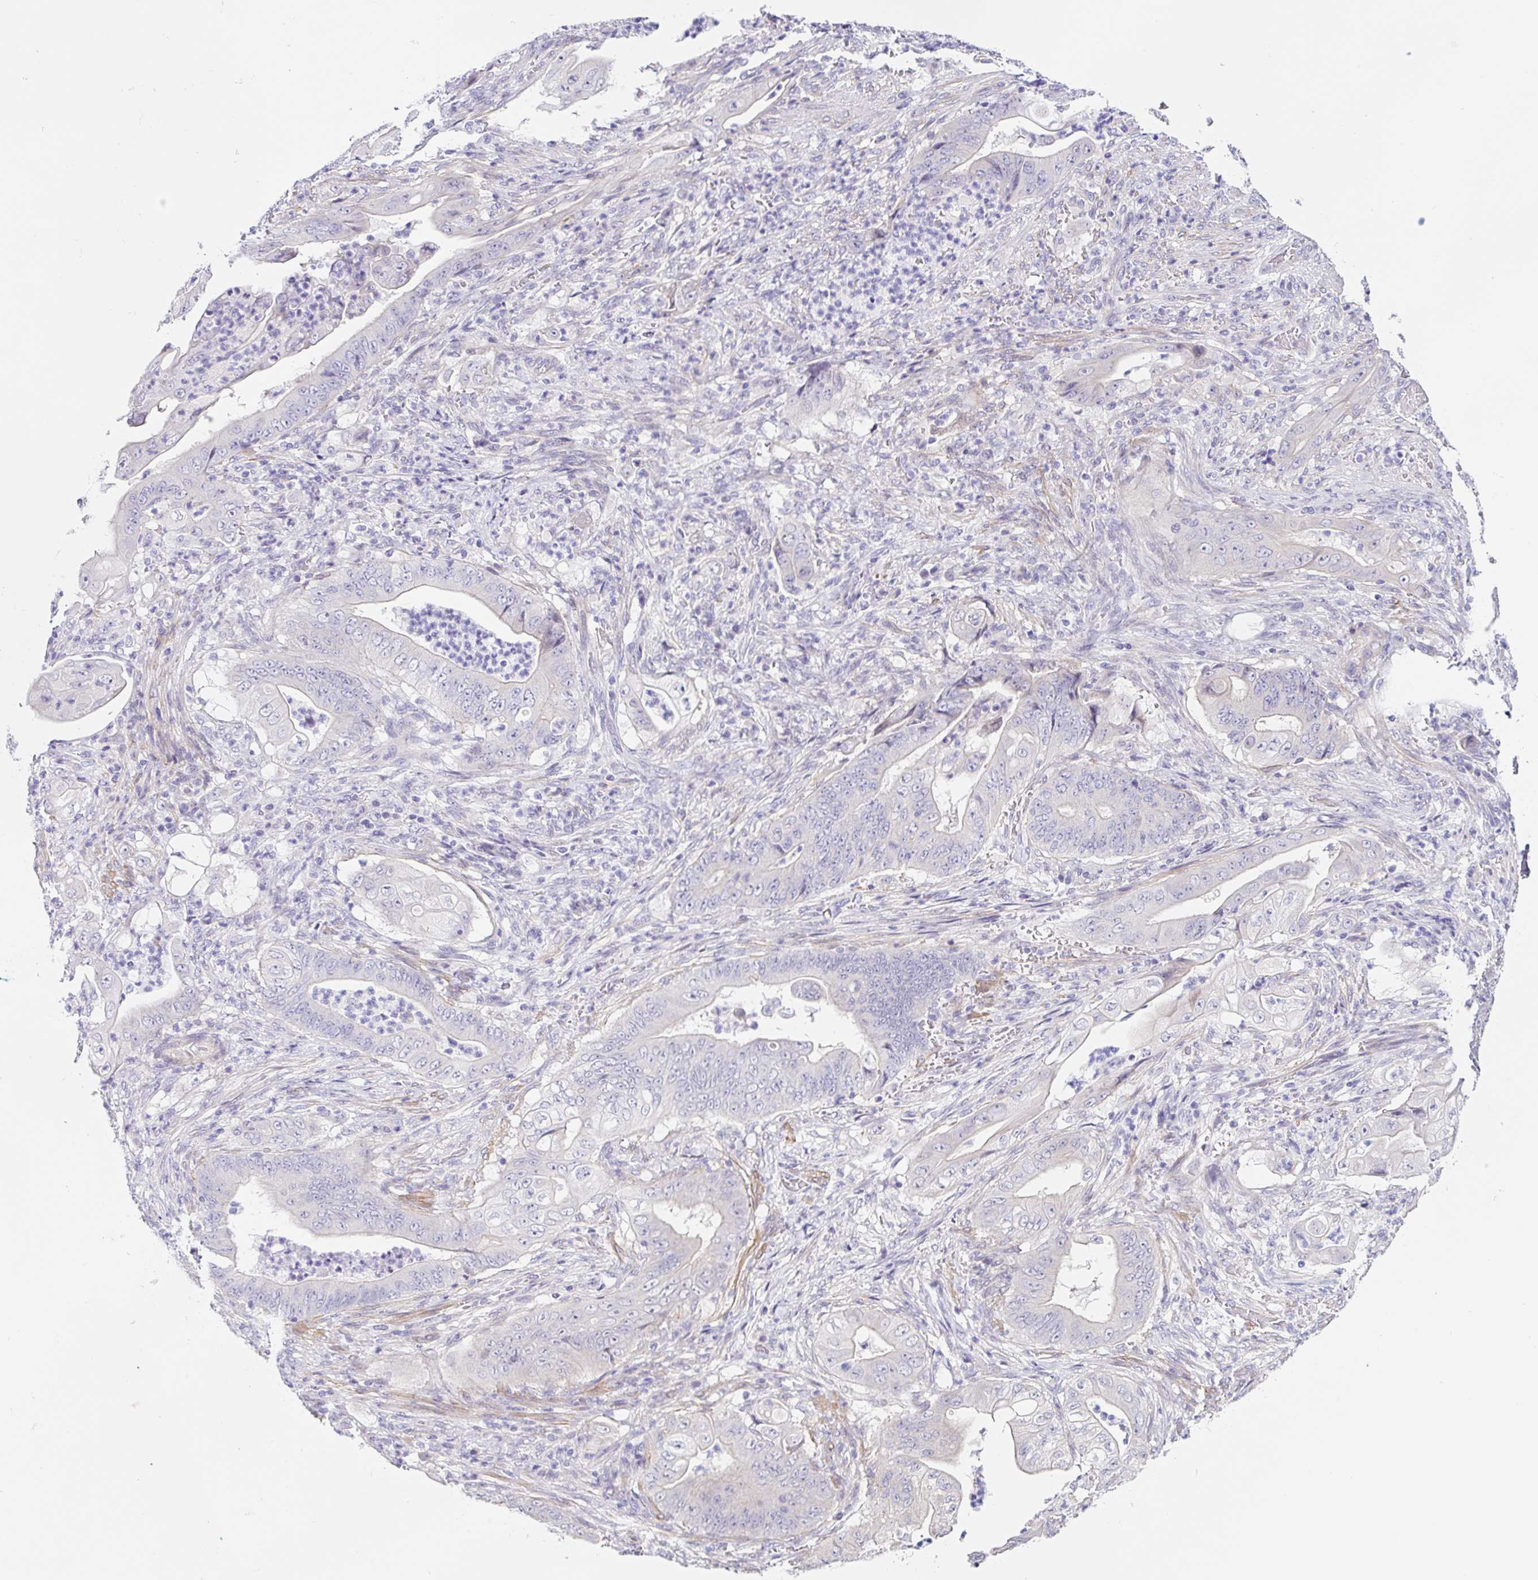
{"staining": {"intensity": "negative", "quantity": "none", "location": "none"}, "tissue": "stomach cancer", "cell_type": "Tumor cells", "image_type": "cancer", "snomed": [{"axis": "morphology", "description": "Adenocarcinoma, NOS"}, {"axis": "topography", "description": "Stomach"}], "caption": "Histopathology image shows no significant protein staining in tumor cells of stomach cancer (adenocarcinoma).", "gene": "DCAF17", "patient": {"sex": "female", "age": 73}}